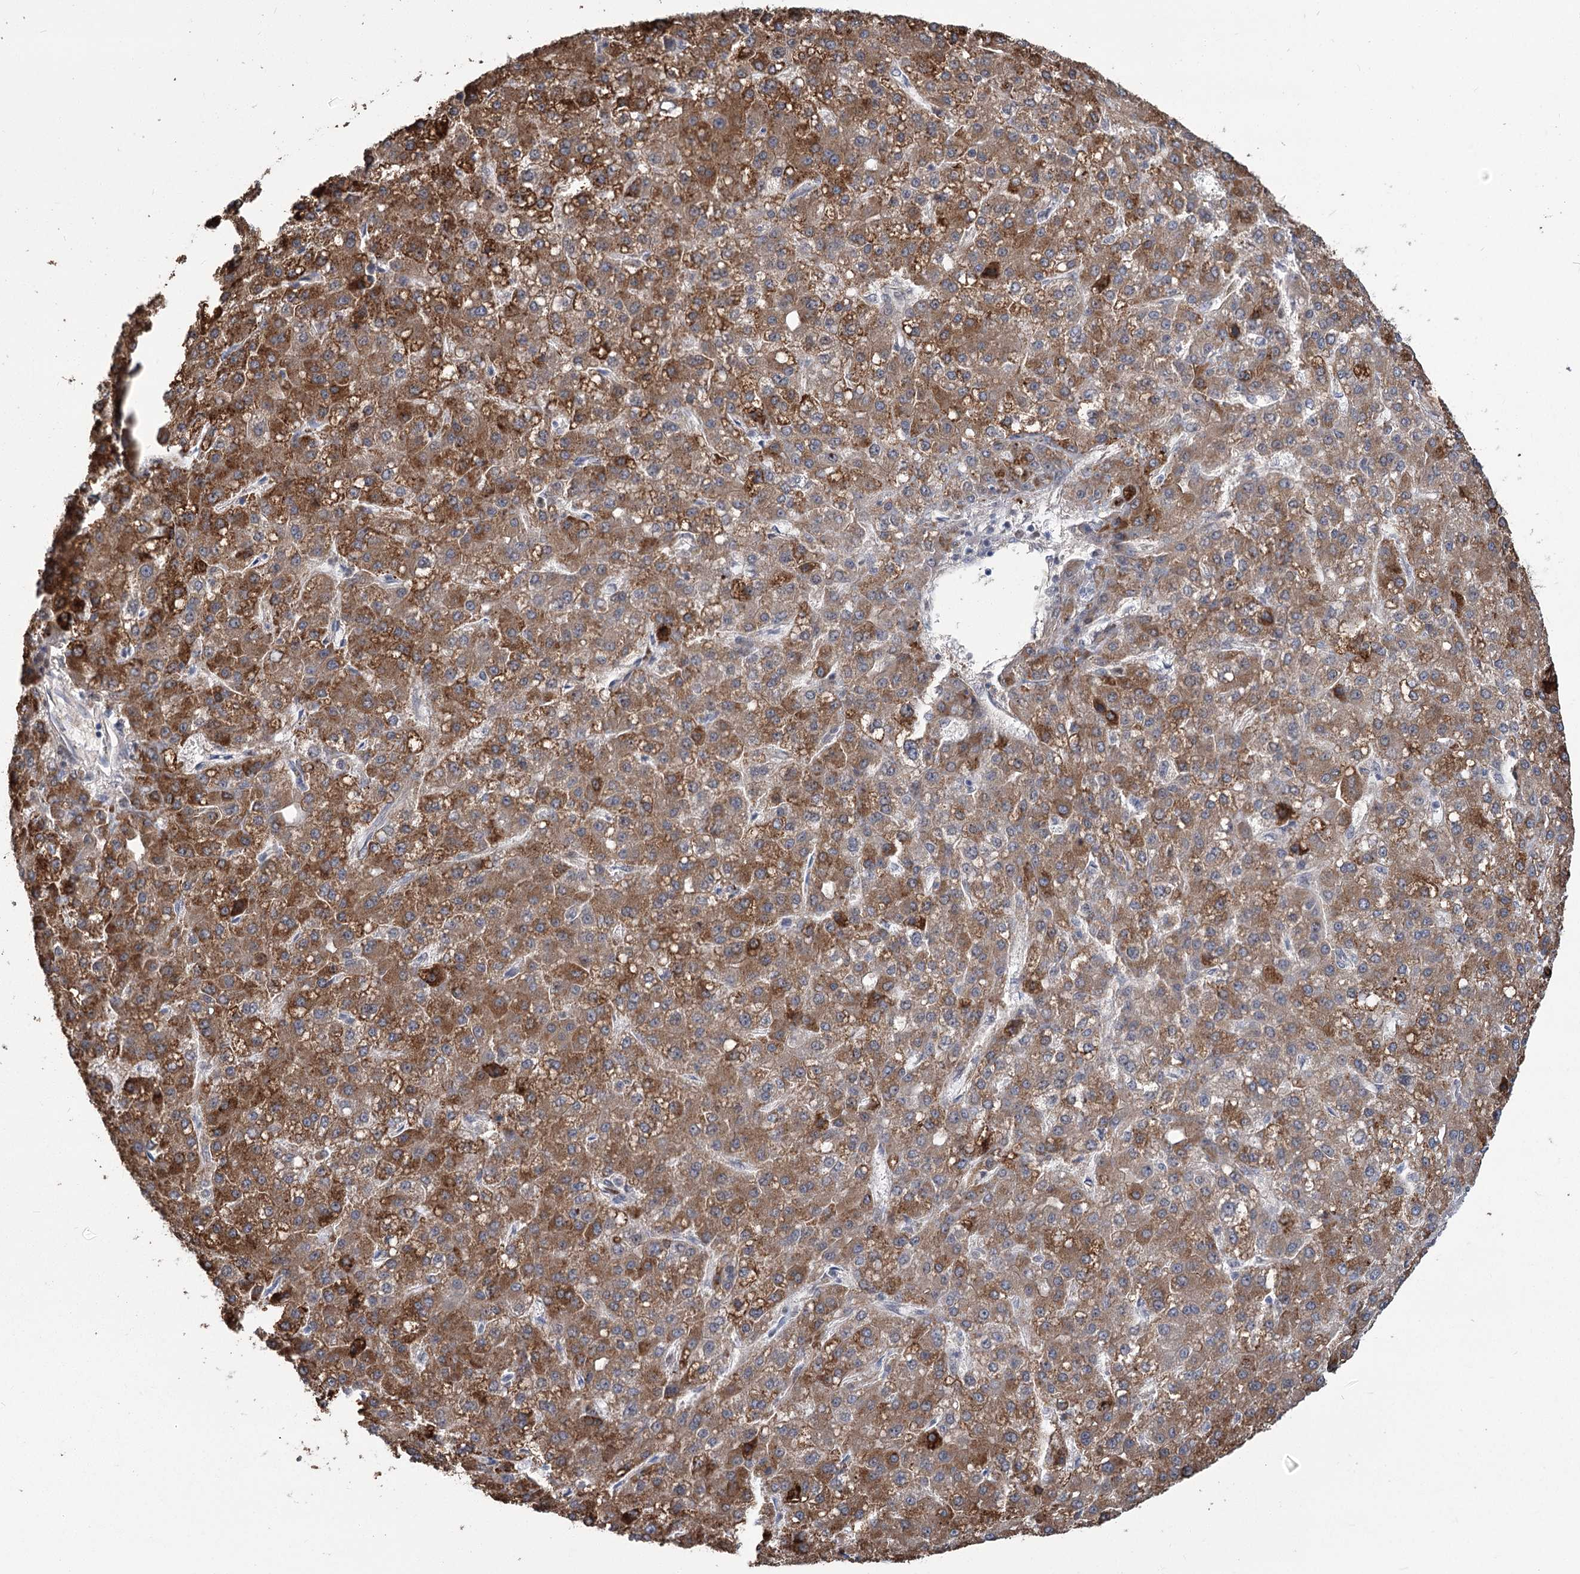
{"staining": {"intensity": "strong", "quantity": ">75%", "location": "cytoplasmic/membranous"}, "tissue": "liver cancer", "cell_type": "Tumor cells", "image_type": "cancer", "snomed": [{"axis": "morphology", "description": "Carcinoma, Hepatocellular, NOS"}, {"axis": "topography", "description": "Liver"}], "caption": "Protein expression analysis of human liver cancer (hepatocellular carcinoma) reveals strong cytoplasmic/membranous positivity in about >75% of tumor cells.", "gene": "THAP6", "patient": {"sex": "male", "age": 67}}